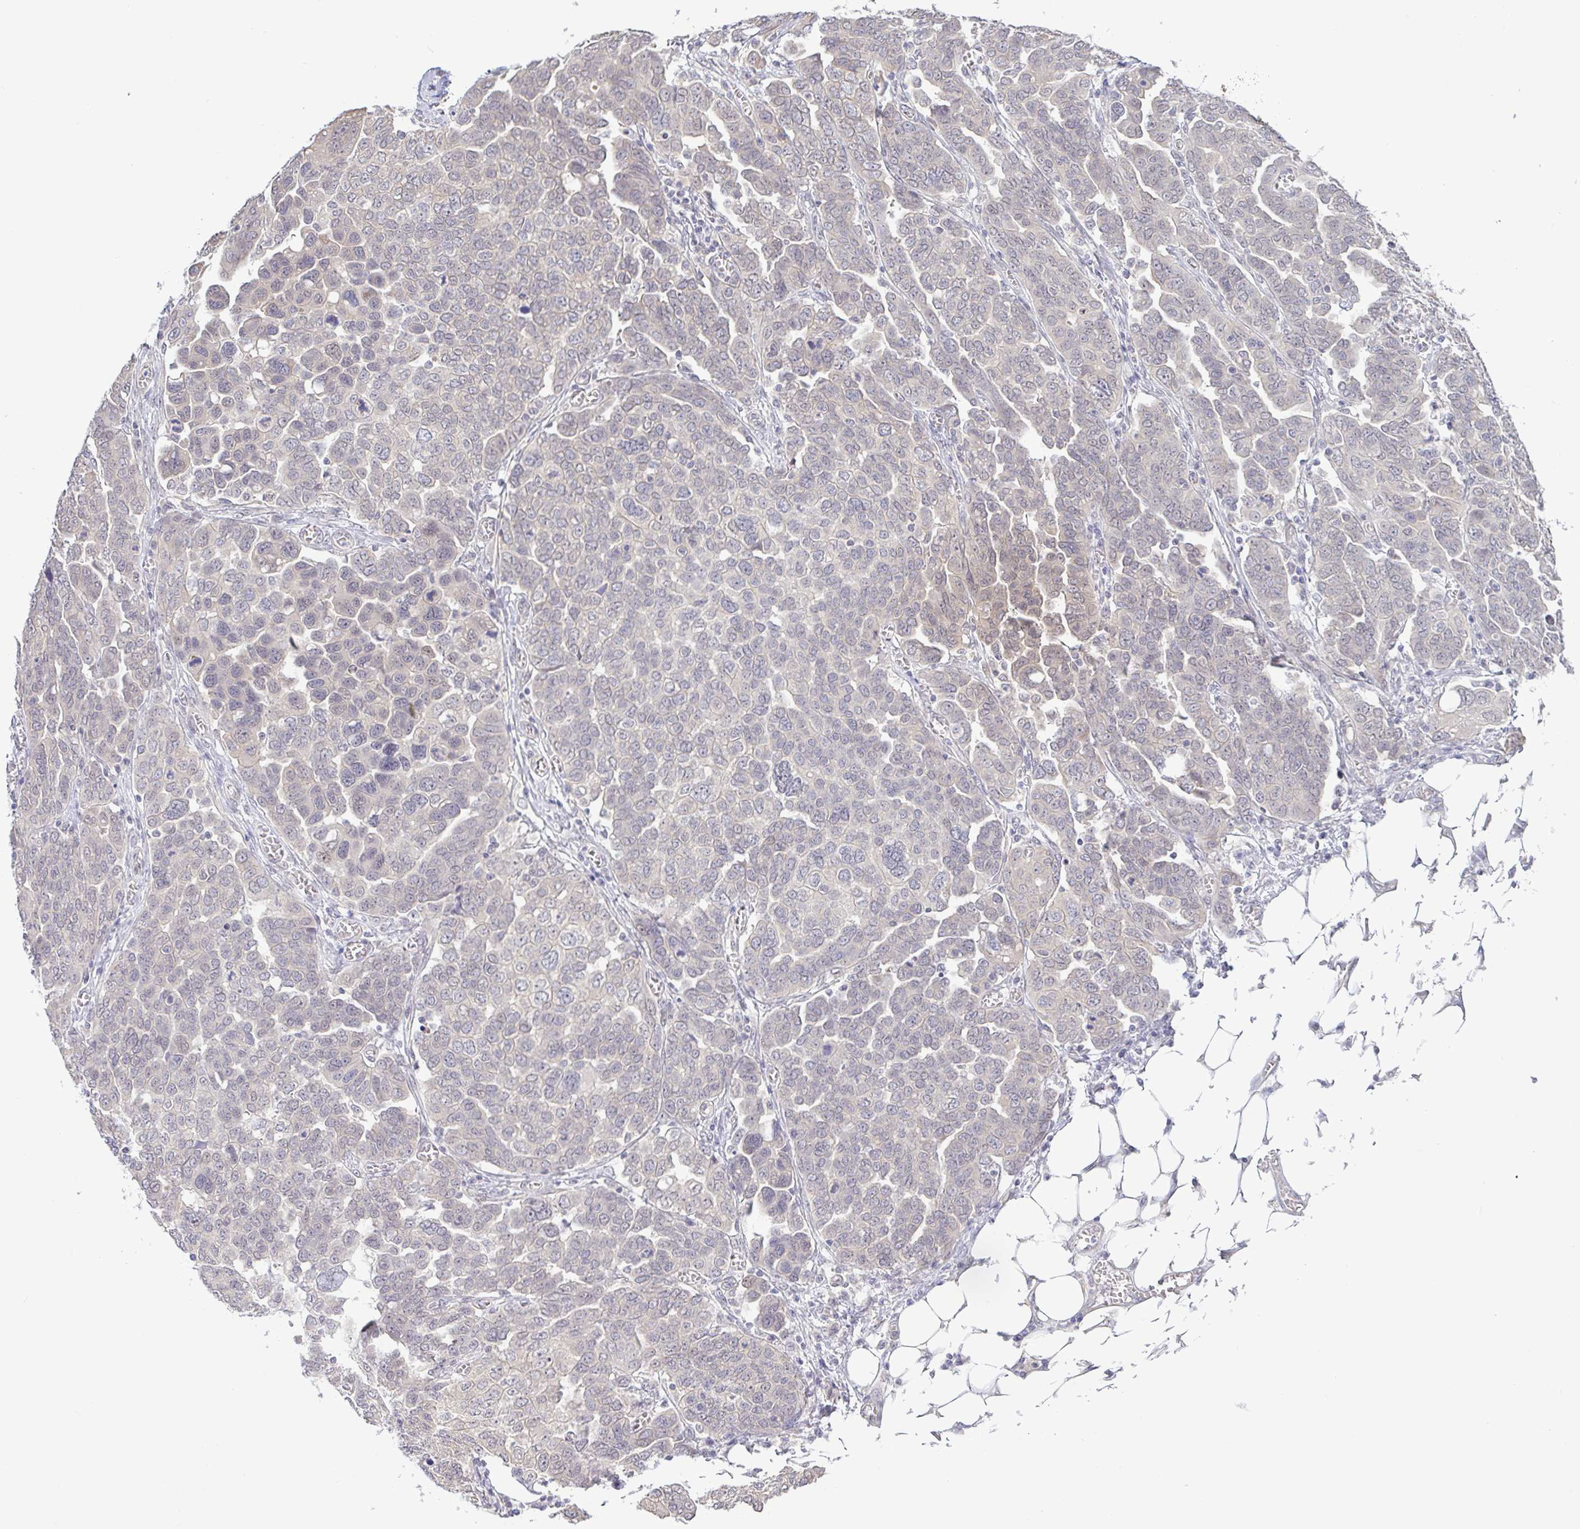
{"staining": {"intensity": "negative", "quantity": "none", "location": "none"}, "tissue": "ovarian cancer", "cell_type": "Tumor cells", "image_type": "cancer", "snomed": [{"axis": "morphology", "description": "Cystadenocarcinoma, serous, NOS"}, {"axis": "topography", "description": "Ovary"}], "caption": "Ovarian serous cystadenocarcinoma was stained to show a protein in brown. There is no significant expression in tumor cells.", "gene": "HYPK", "patient": {"sex": "female", "age": 59}}